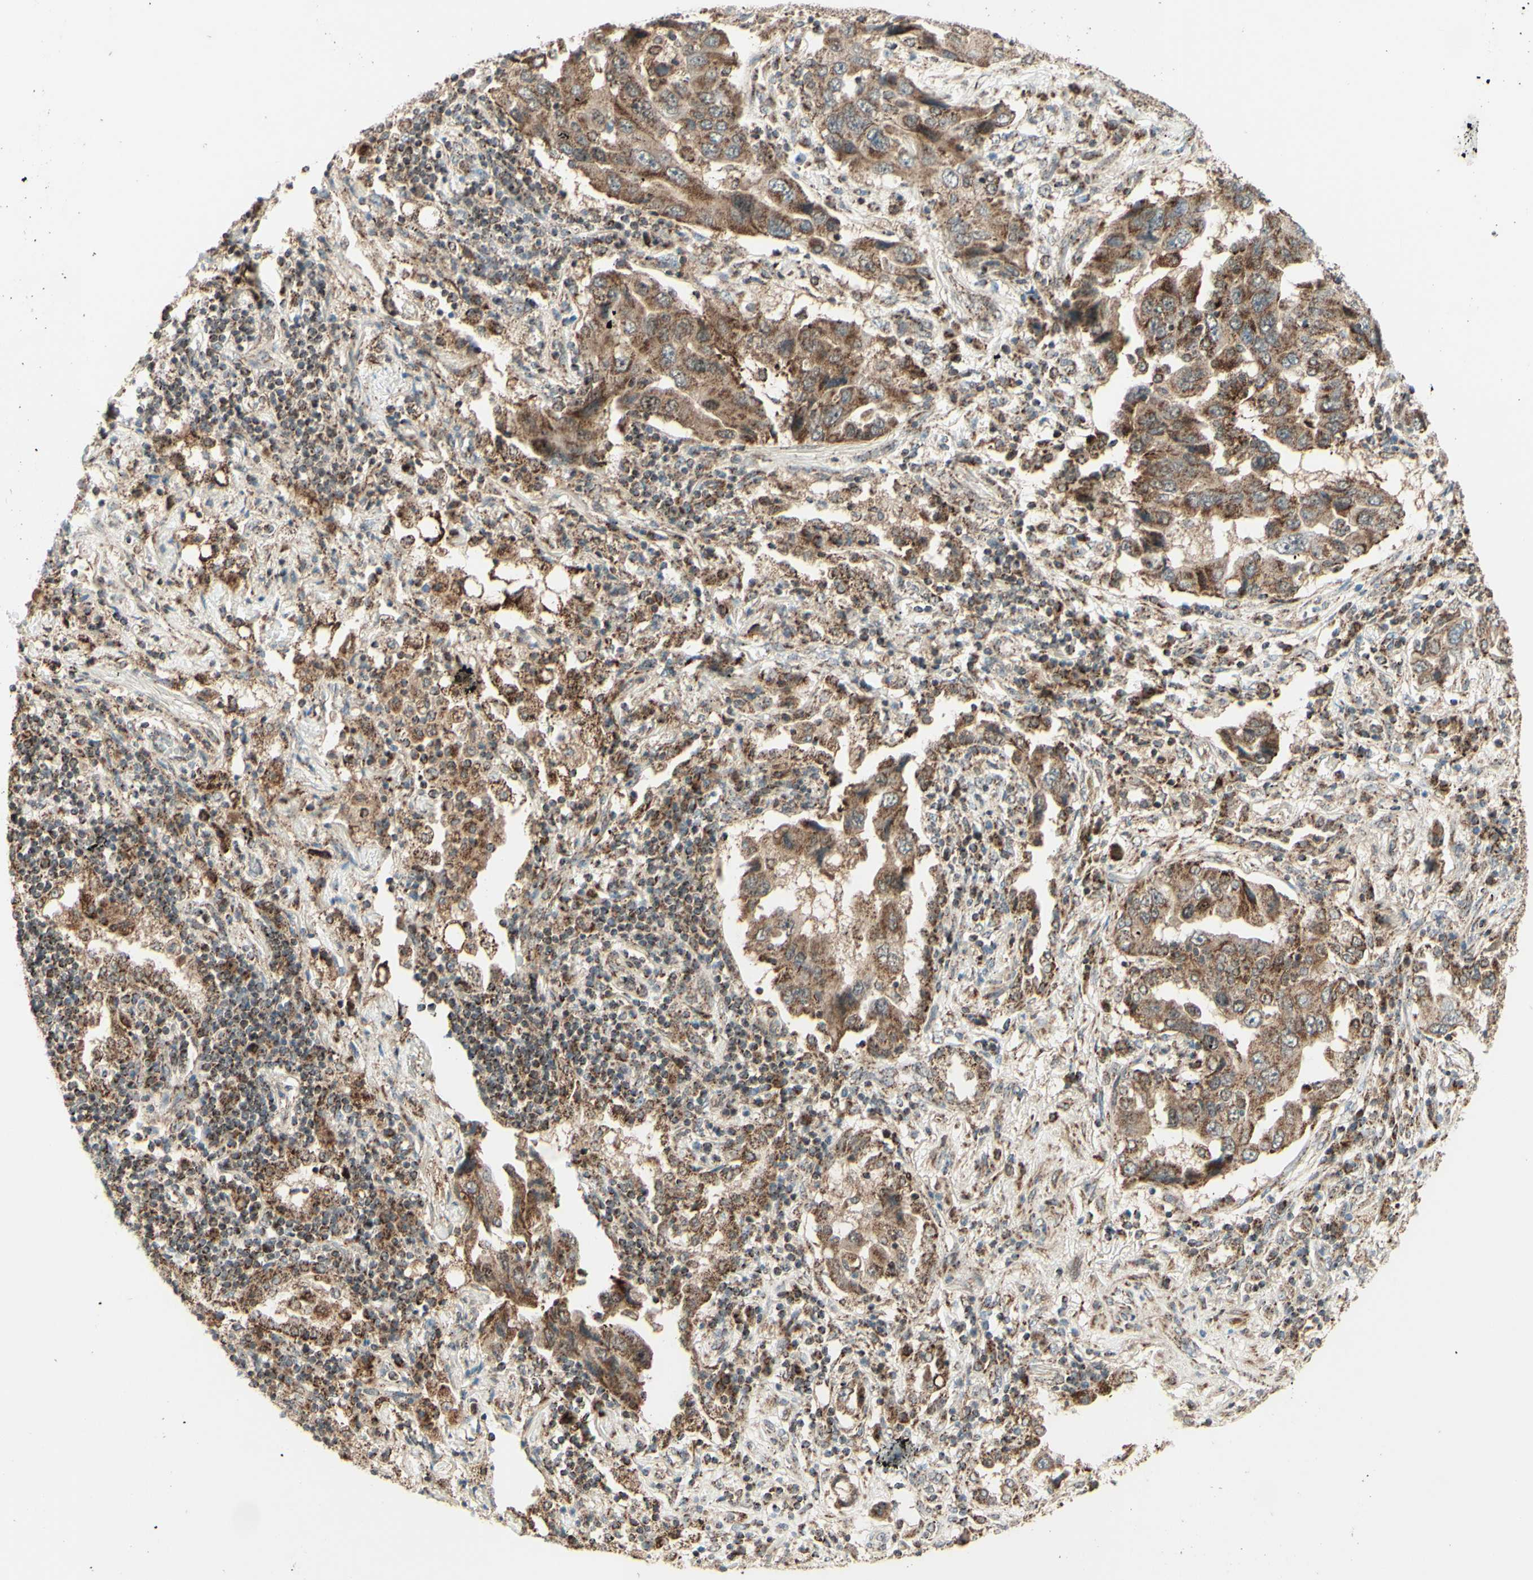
{"staining": {"intensity": "moderate", "quantity": ">75%", "location": "cytoplasmic/membranous"}, "tissue": "lung cancer", "cell_type": "Tumor cells", "image_type": "cancer", "snomed": [{"axis": "morphology", "description": "Adenocarcinoma, NOS"}, {"axis": "topography", "description": "Lung"}], "caption": "A micrograph of adenocarcinoma (lung) stained for a protein exhibits moderate cytoplasmic/membranous brown staining in tumor cells.", "gene": "DHRS3", "patient": {"sex": "female", "age": 65}}